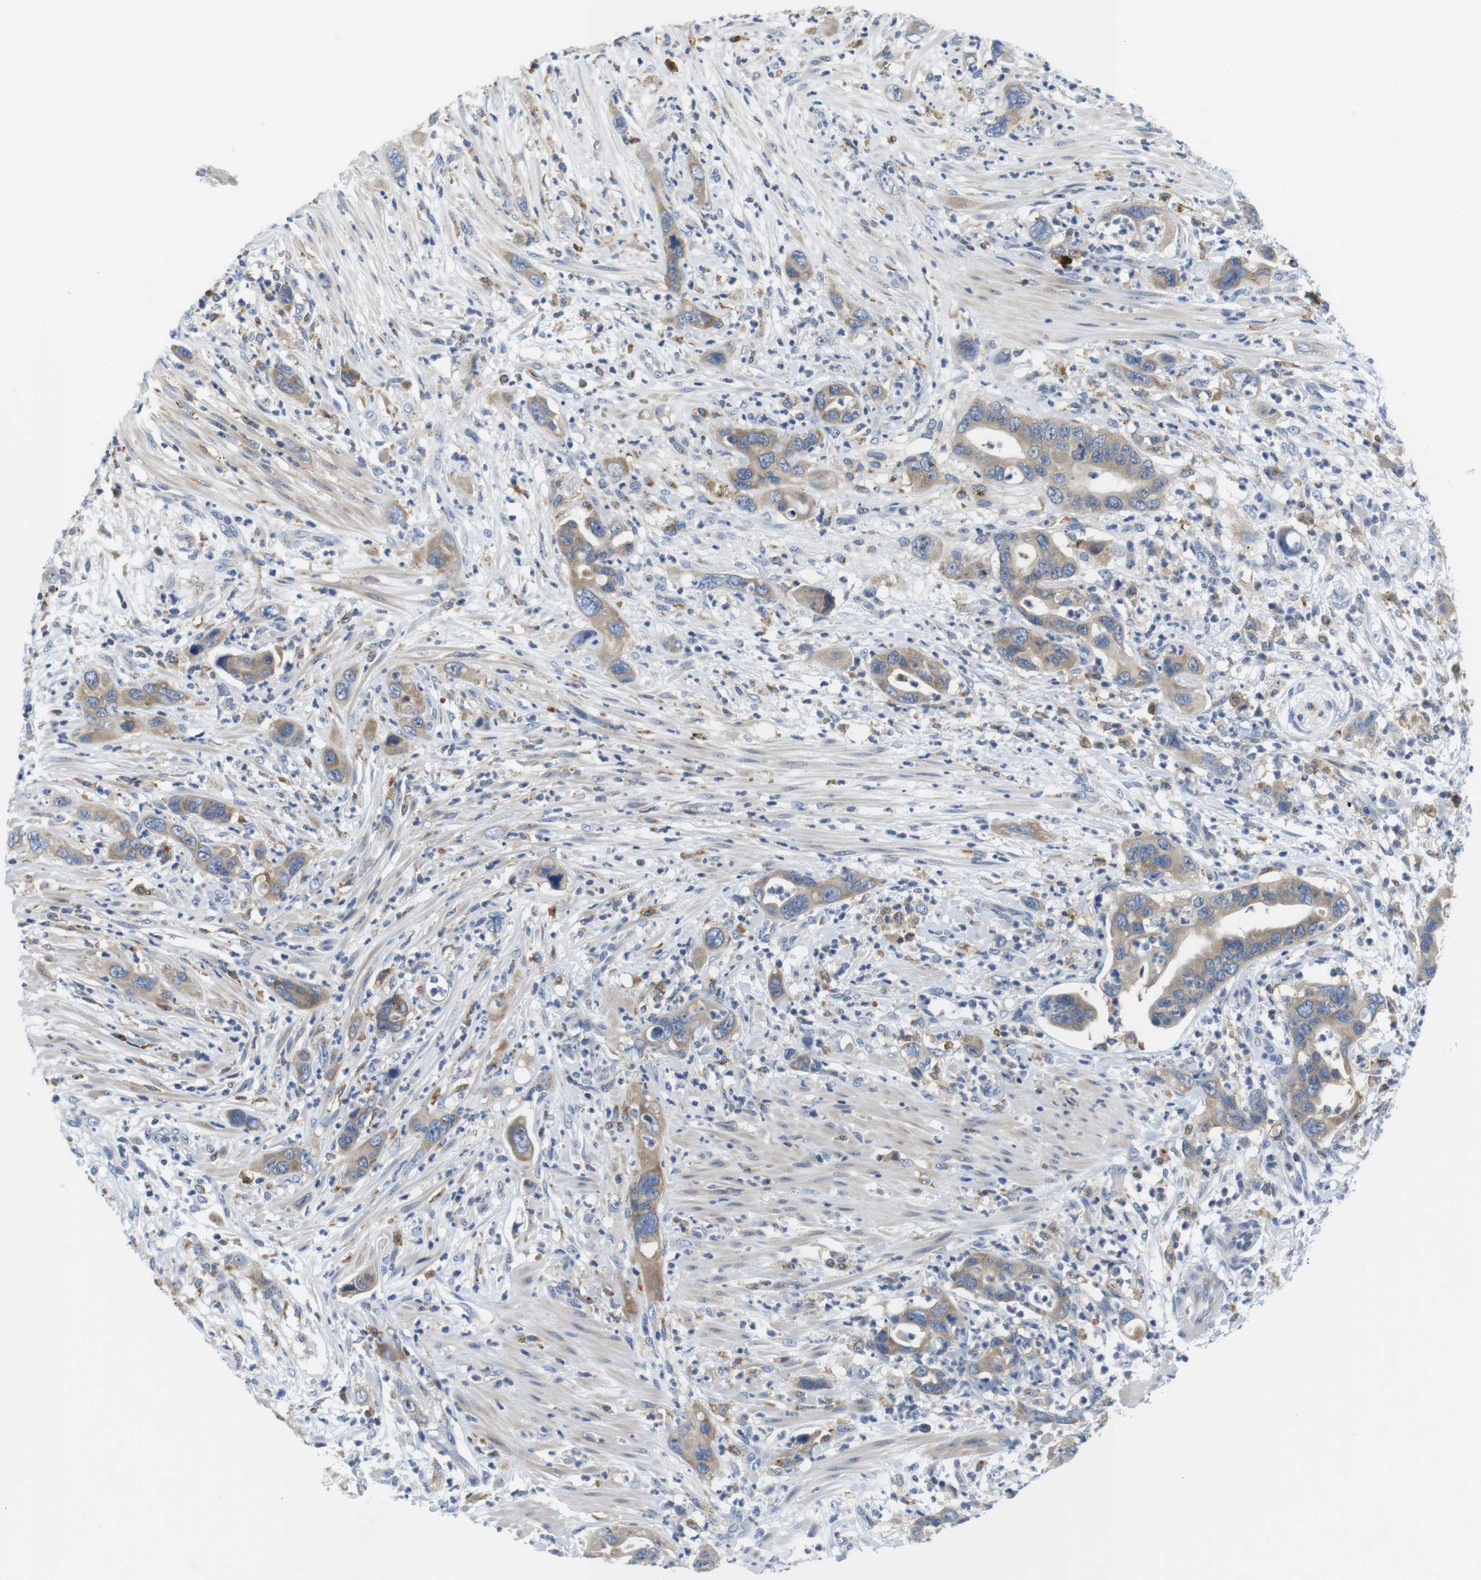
{"staining": {"intensity": "weak", "quantity": ">75%", "location": "cytoplasmic/membranous"}, "tissue": "pancreatic cancer", "cell_type": "Tumor cells", "image_type": "cancer", "snomed": [{"axis": "morphology", "description": "Adenocarcinoma, NOS"}, {"axis": "topography", "description": "Pancreas"}], "caption": "Immunohistochemical staining of pancreatic cancer demonstrates low levels of weak cytoplasmic/membranous protein positivity in approximately >75% of tumor cells. (Stains: DAB (3,3'-diaminobenzidine) in brown, nuclei in blue, Microscopy: brightfield microscopy at high magnification).", "gene": "CNGA2", "patient": {"sex": "female", "age": 71}}